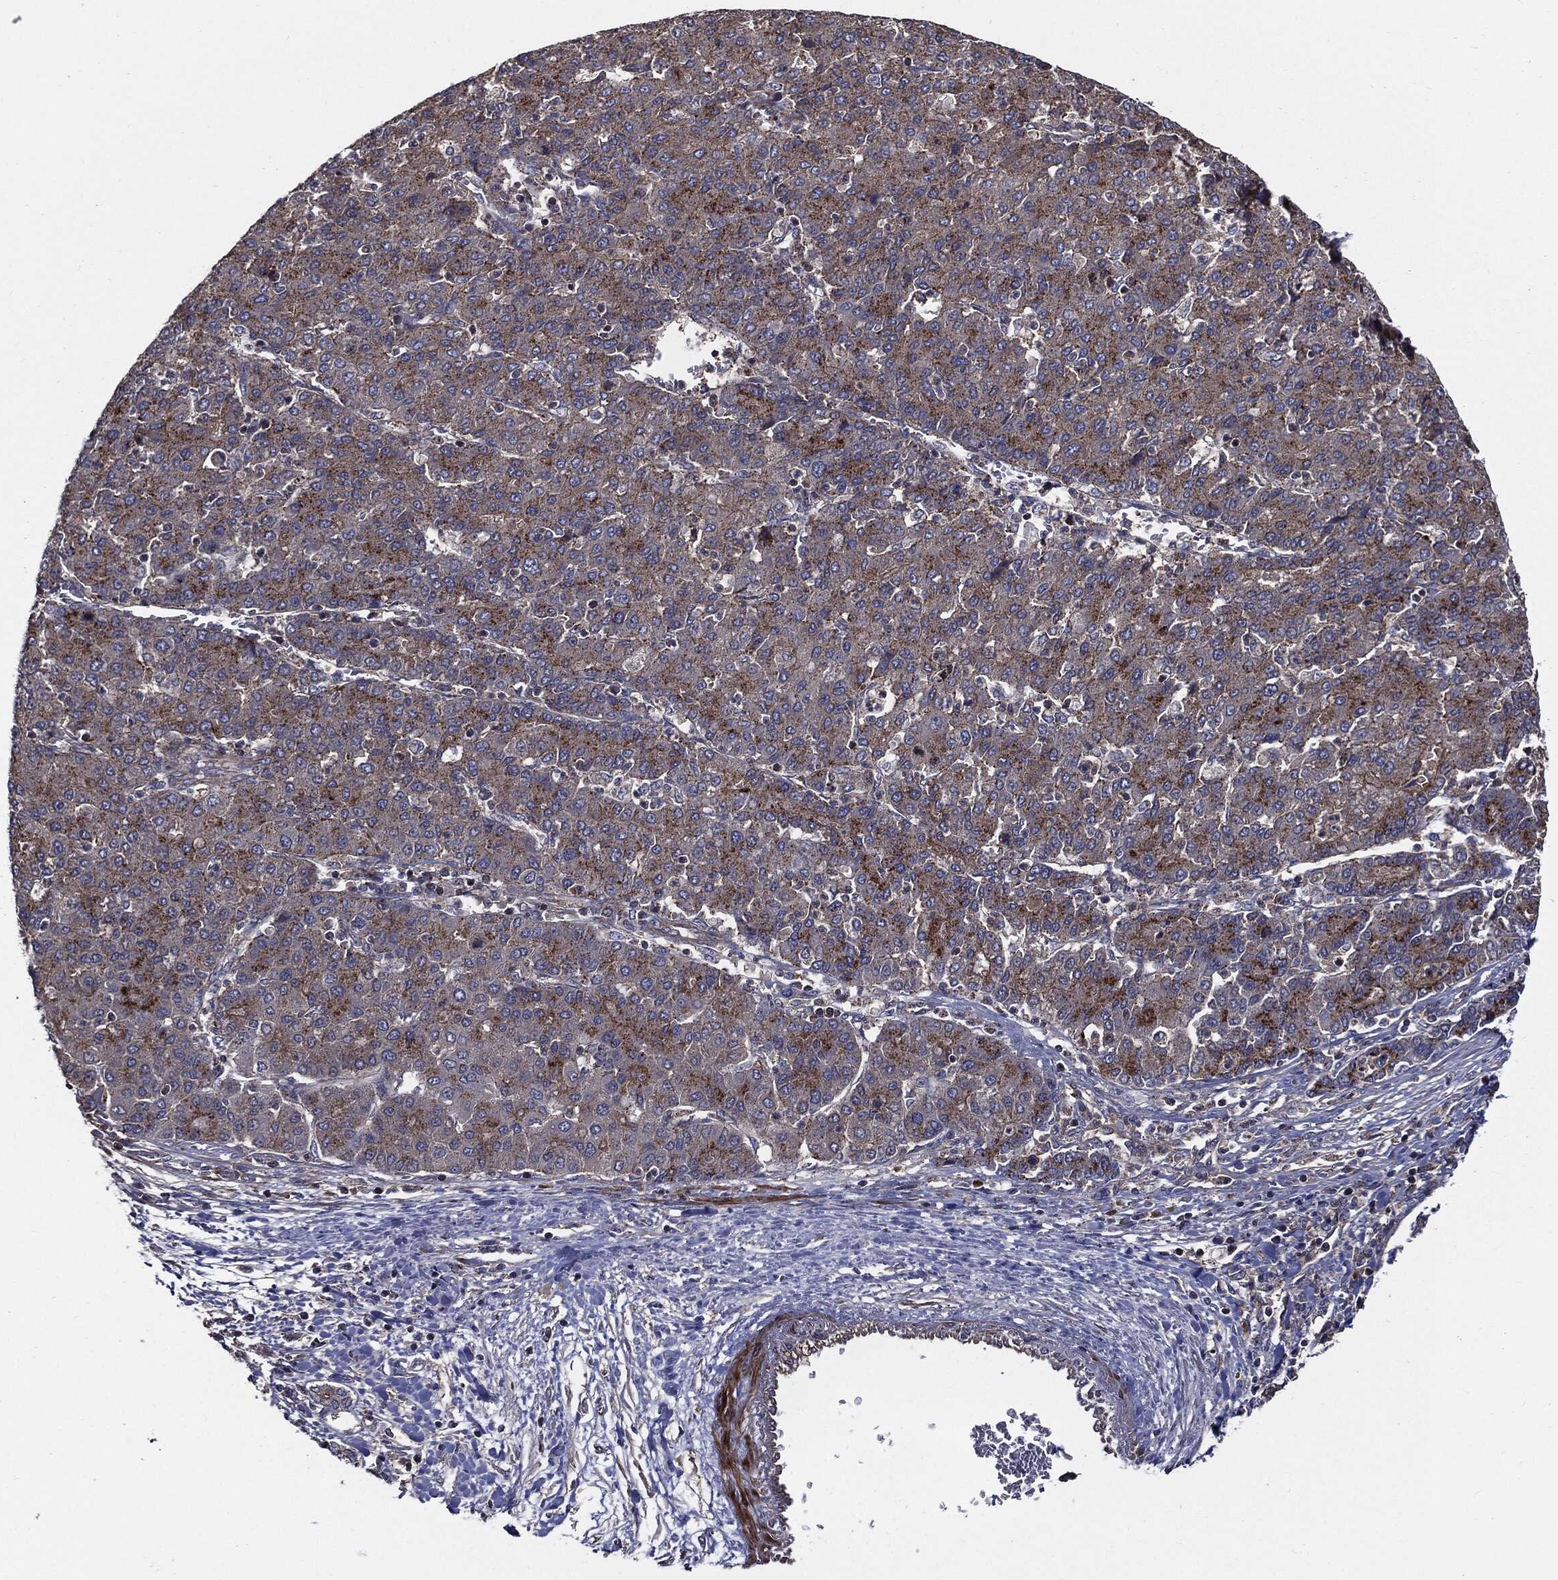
{"staining": {"intensity": "moderate", "quantity": "25%-75%", "location": "cytoplasmic/membranous"}, "tissue": "liver cancer", "cell_type": "Tumor cells", "image_type": "cancer", "snomed": [{"axis": "morphology", "description": "Carcinoma, Hepatocellular, NOS"}, {"axis": "topography", "description": "Liver"}], "caption": "Protein staining displays moderate cytoplasmic/membranous expression in approximately 25%-75% of tumor cells in liver cancer (hepatocellular carcinoma). (IHC, brightfield microscopy, high magnification).", "gene": "PDCD6IP", "patient": {"sex": "male", "age": 65}}